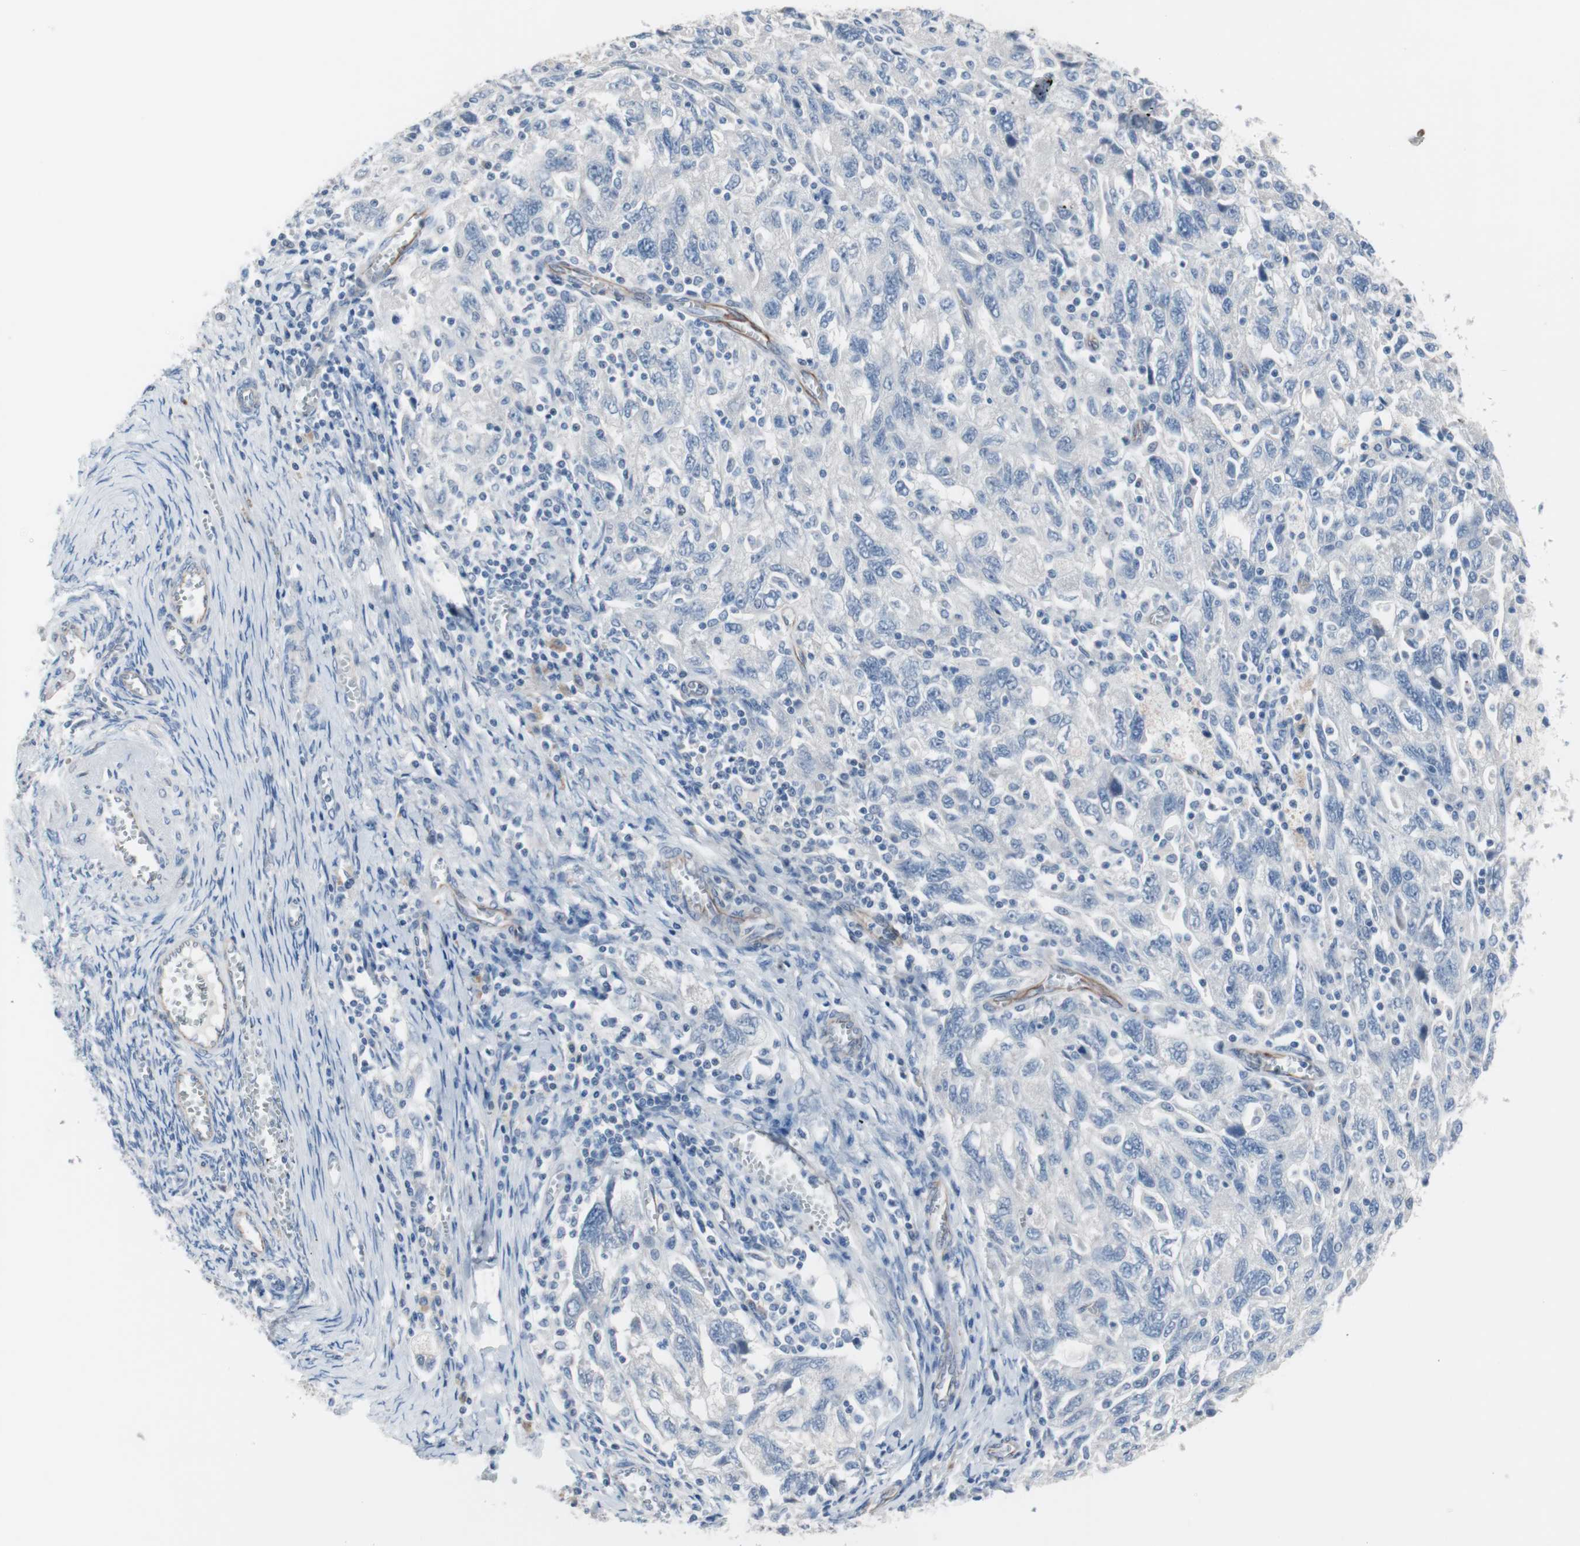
{"staining": {"intensity": "negative", "quantity": "none", "location": "none"}, "tissue": "ovarian cancer", "cell_type": "Tumor cells", "image_type": "cancer", "snomed": [{"axis": "morphology", "description": "Carcinoma, NOS"}, {"axis": "morphology", "description": "Cystadenocarcinoma, serous, NOS"}, {"axis": "topography", "description": "Ovary"}], "caption": "High power microscopy histopathology image of an immunohistochemistry (IHC) histopathology image of ovarian carcinoma, revealing no significant staining in tumor cells.", "gene": "ULBP1", "patient": {"sex": "female", "age": 69}}